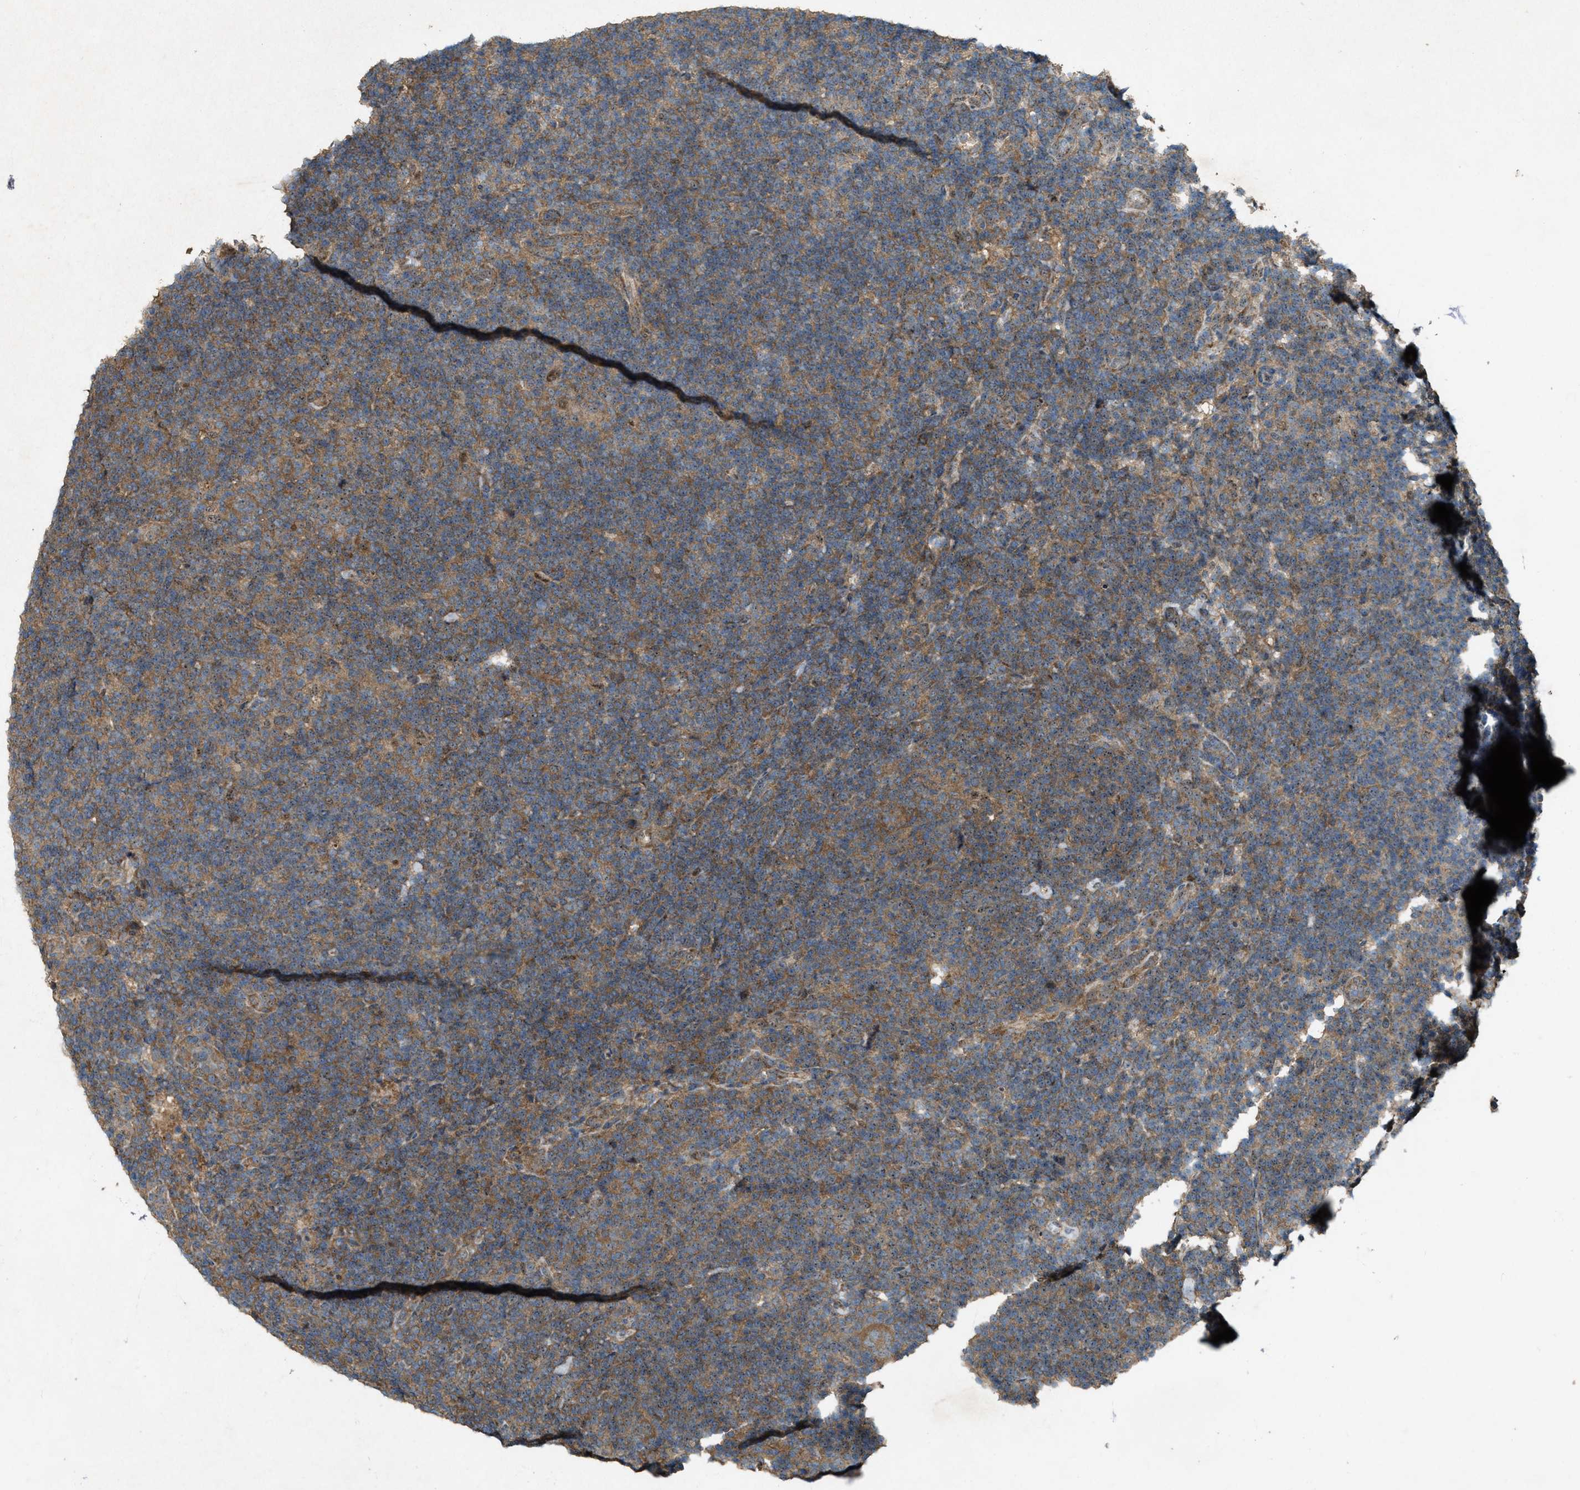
{"staining": {"intensity": "moderate", "quantity": ">75%", "location": "cytoplasmic/membranous,nuclear"}, "tissue": "lymphoma", "cell_type": "Tumor cells", "image_type": "cancer", "snomed": [{"axis": "morphology", "description": "Hodgkin's disease, NOS"}, {"axis": "topography", "description": "Lymph node"}], "caption": "The immunohistochemical stain highlights moderate cytoplasmic/membranous and nuclear expression in tumor cells of lymphoma tissue. Nuclei are stained in blue.", "gene": "PDP2", "patient": {"sex": "female", "age": 57}}